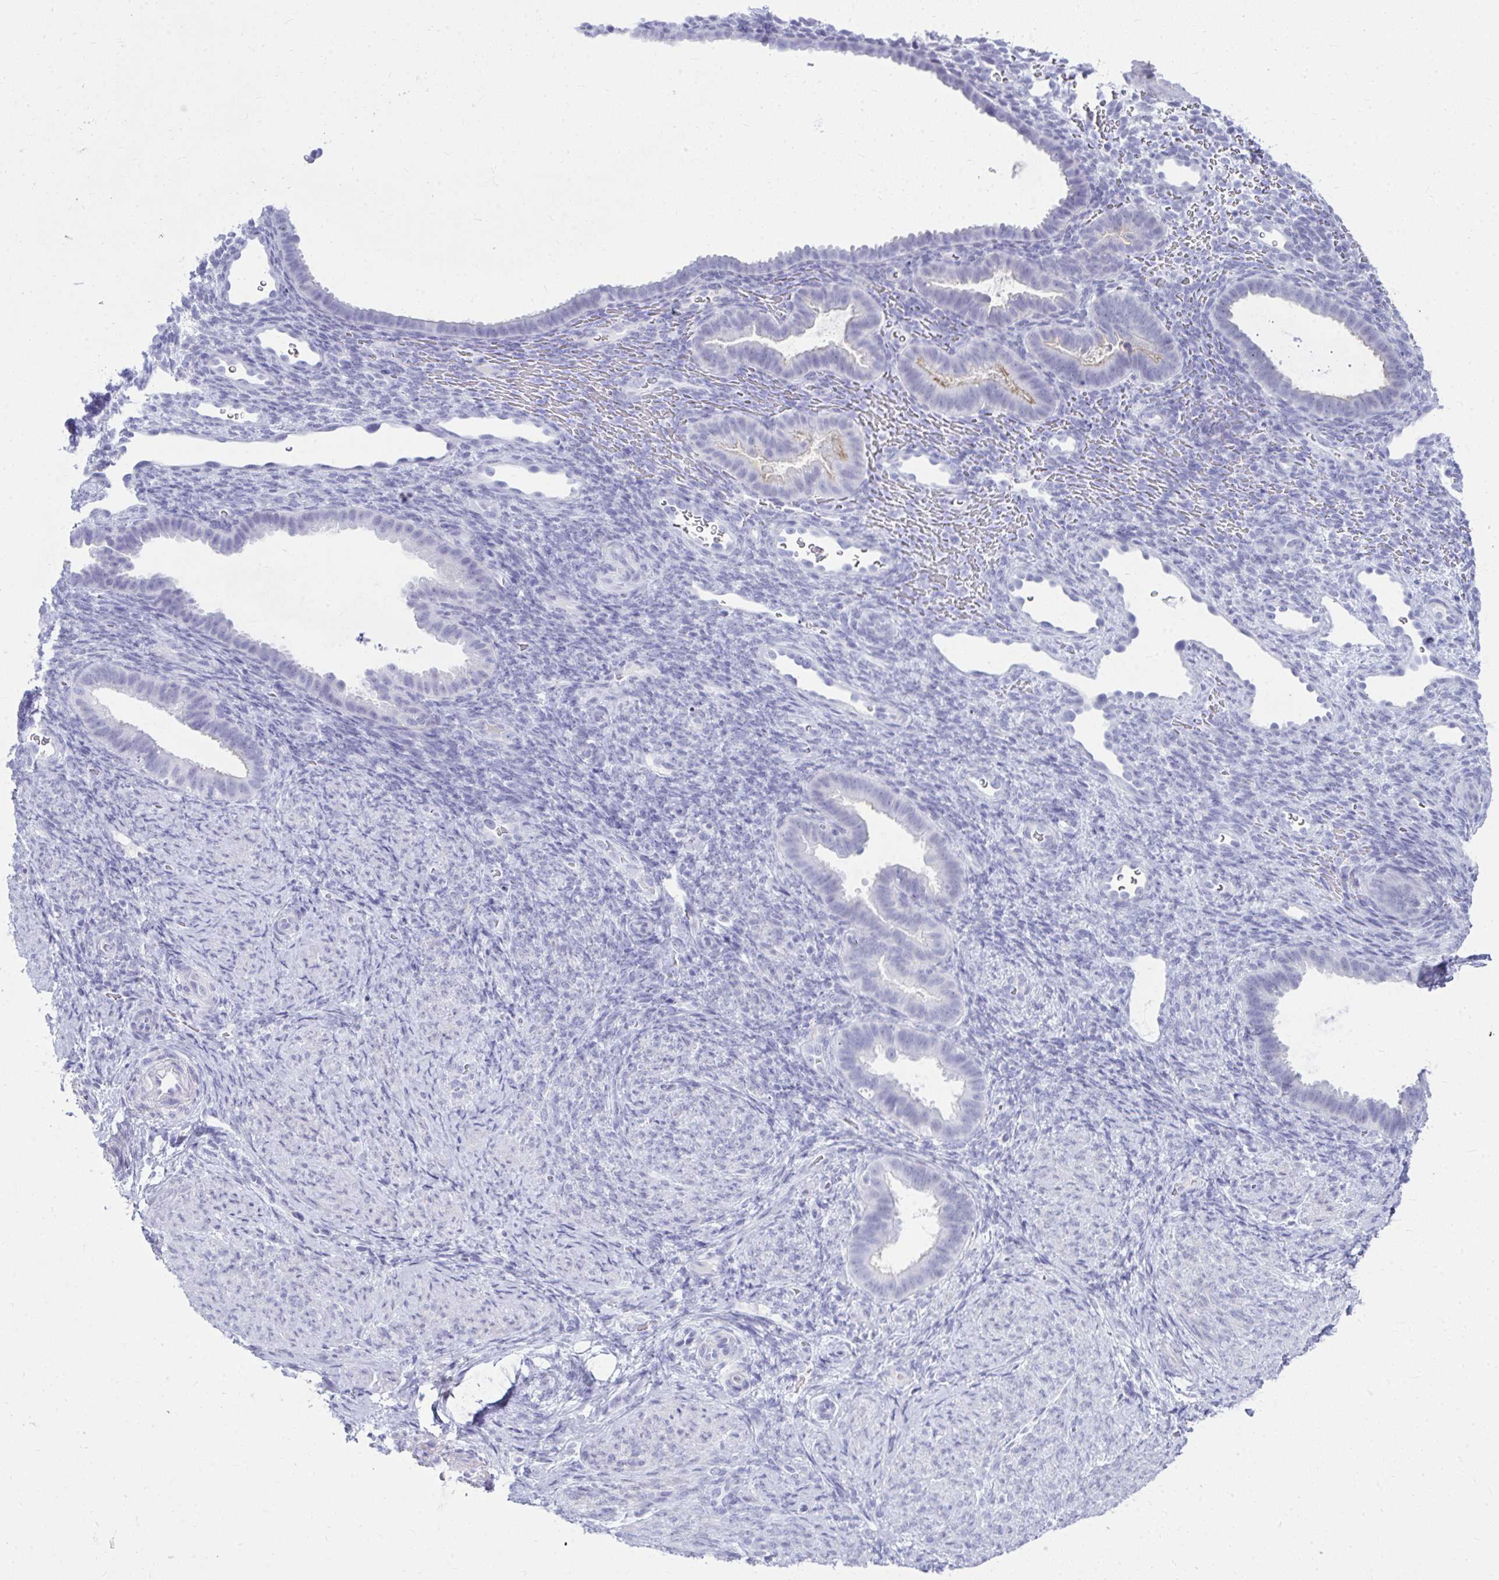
{"staining": {"intensity": "negative", "quantity": "none", "location": "none"}, "tissue": "endometrium", "cell_type": "Cells in endometrial stroma", "image_type": "normal", "snomed": [{"axis": "morphology", "description": "Normal tissue, NOS"}, {"axis": "topography", "description": "Endometrium"}], "caption": "Immunohistochemical staining of unremarkable human endometrium reveals no significant expression in cells in endometrial stroma. The staining is performed using DAB (3,3'-diaminobenzidine) brown chromogen with nuclei counter-stained in using hematoxylin.", "gene": "OR5F1", "patient": {"sex": "female", "age": 34}}